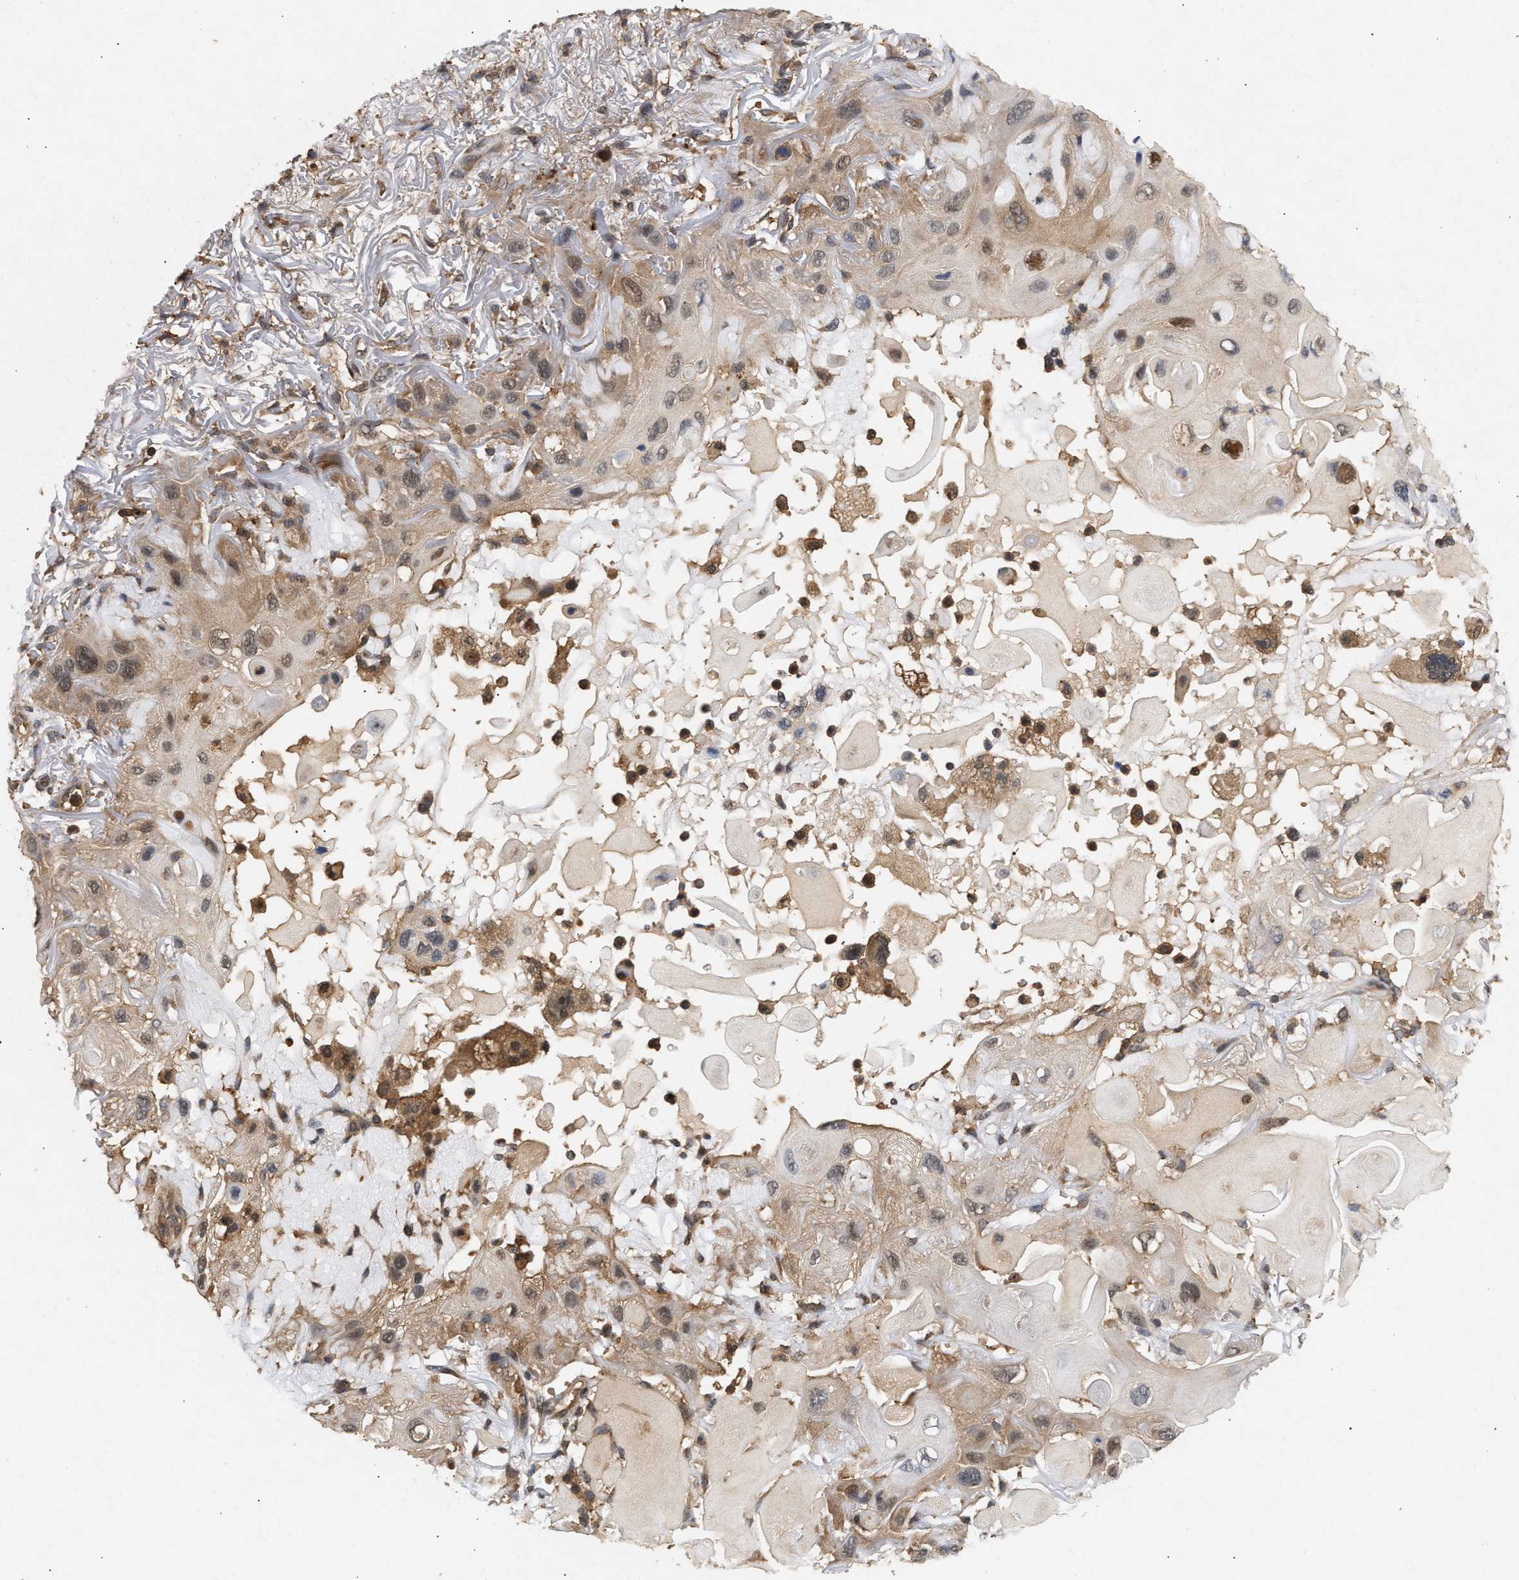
{"staining": {"intensity": "moderate", "quantity": "25%-75%", "location": "cytoplasmic/membranous"}, "tissue": "skin cancer", "cell_type": "Tumor cells", "image_type": "cancer", "snomed": [{"axis": "morphology", "description": "Squamous cell carcinoma, NOS"}, {"axis": "topography", "description": "Skin"}], "caption": "Protein analysis of skin cancer tissue shows moderate cytoplasmic/membranous staining in approximately 25%-75% of tumor cells.", "gene": "FITM1", "patient": {"sex": "female", "age": 77}}